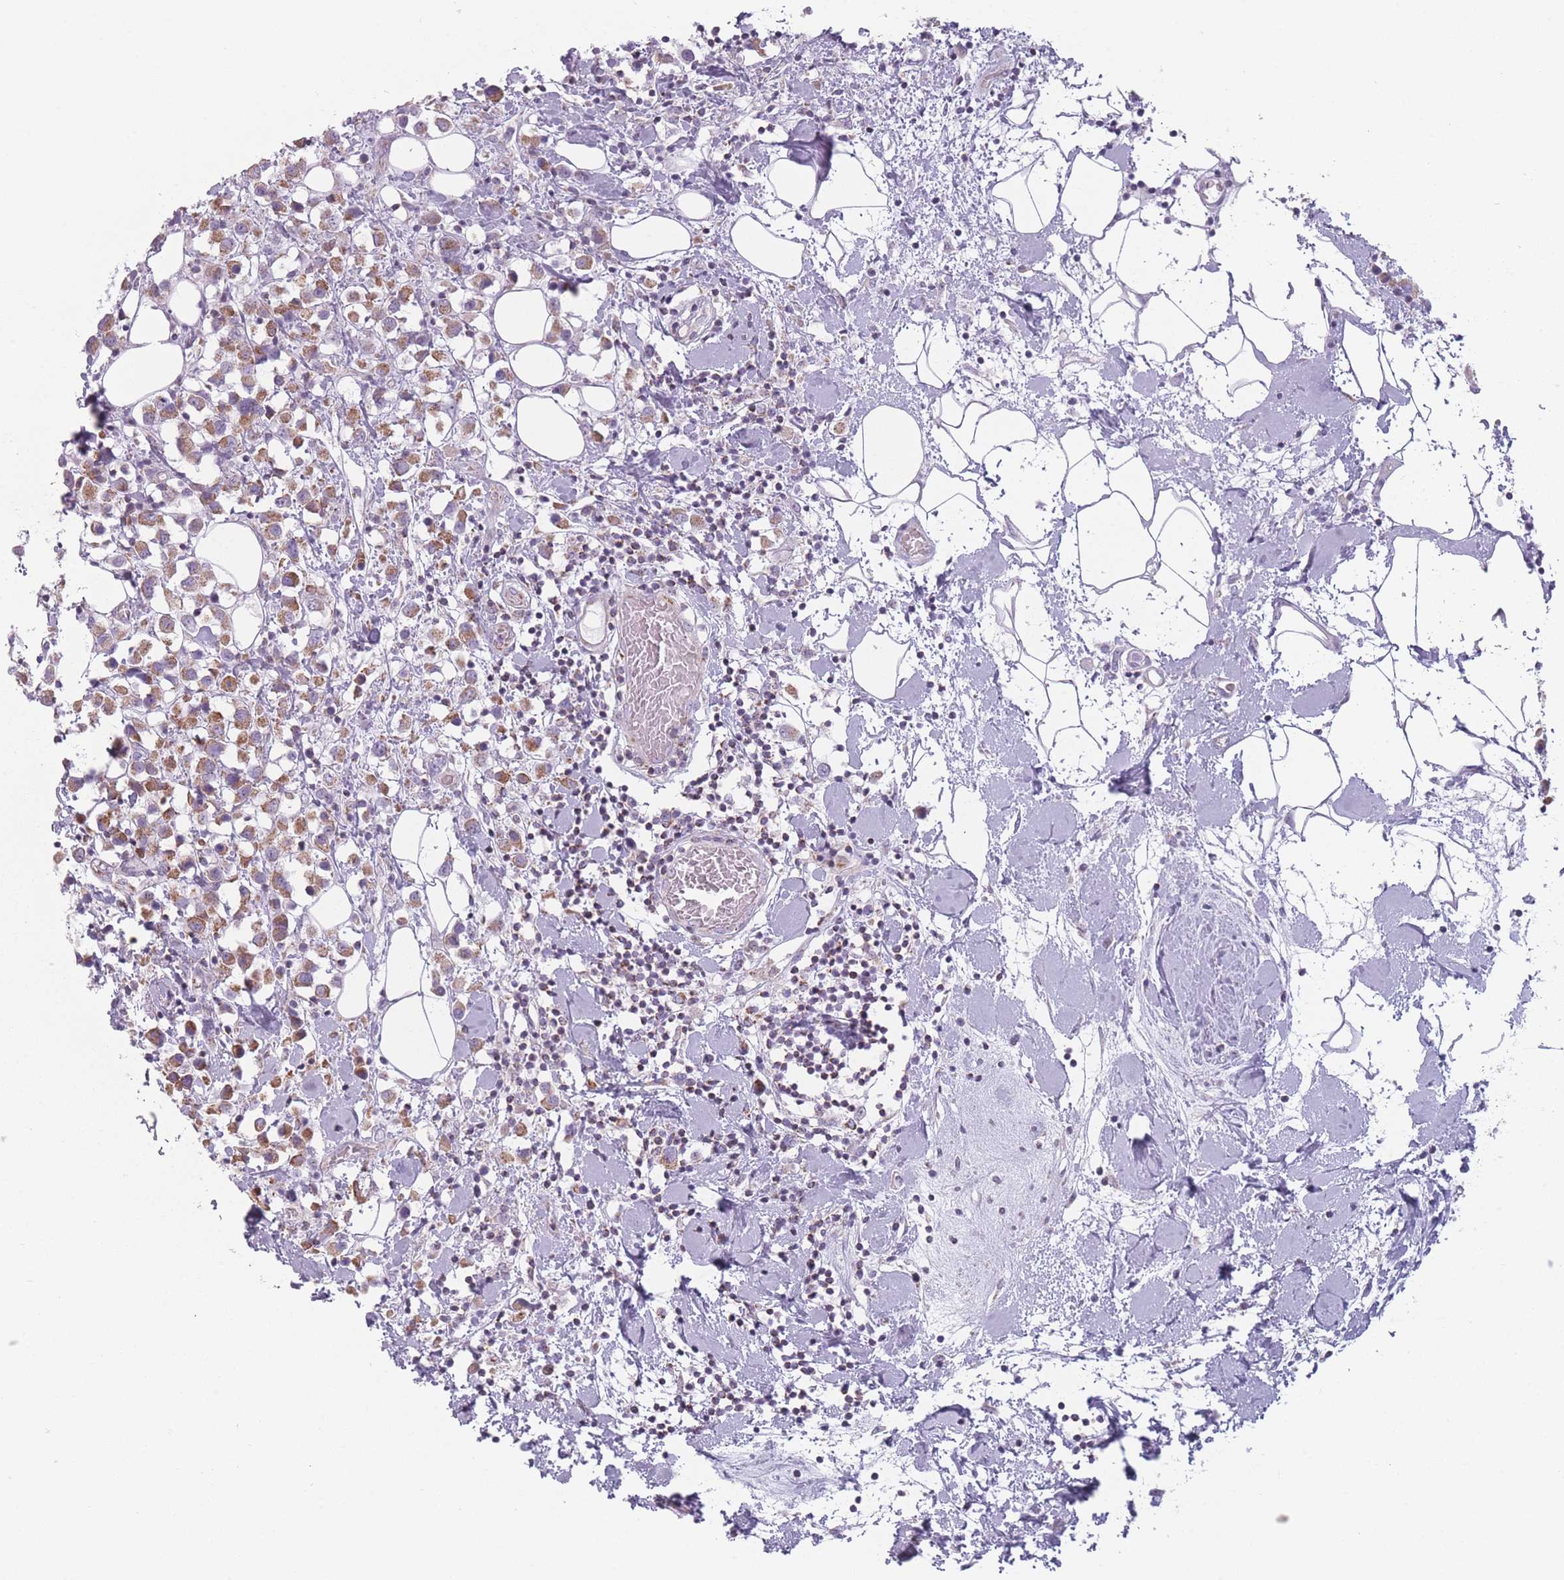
{"staining": {"intensity": "moderate", "quantity": ">75%", "location": "cytoplasmic/membranous"}, "tissue": "breast cancer", "cell_type": "Tumor cells", "image_type": "cancer", "snomed": [{"axis": "morphology", "description": "Duct carcinoma"}, {"axis": "topography", "description": "Breast"}], "caption": "The histopathology image shows immunohistochemical staining of infiltrating ductal carcinoma (breast). There is moderate cytoplasmic/membranous expression is identified in about >75% of tumor cells.", "gene": "DCHS1", "patient": {"sex": "female", "age": 61}}